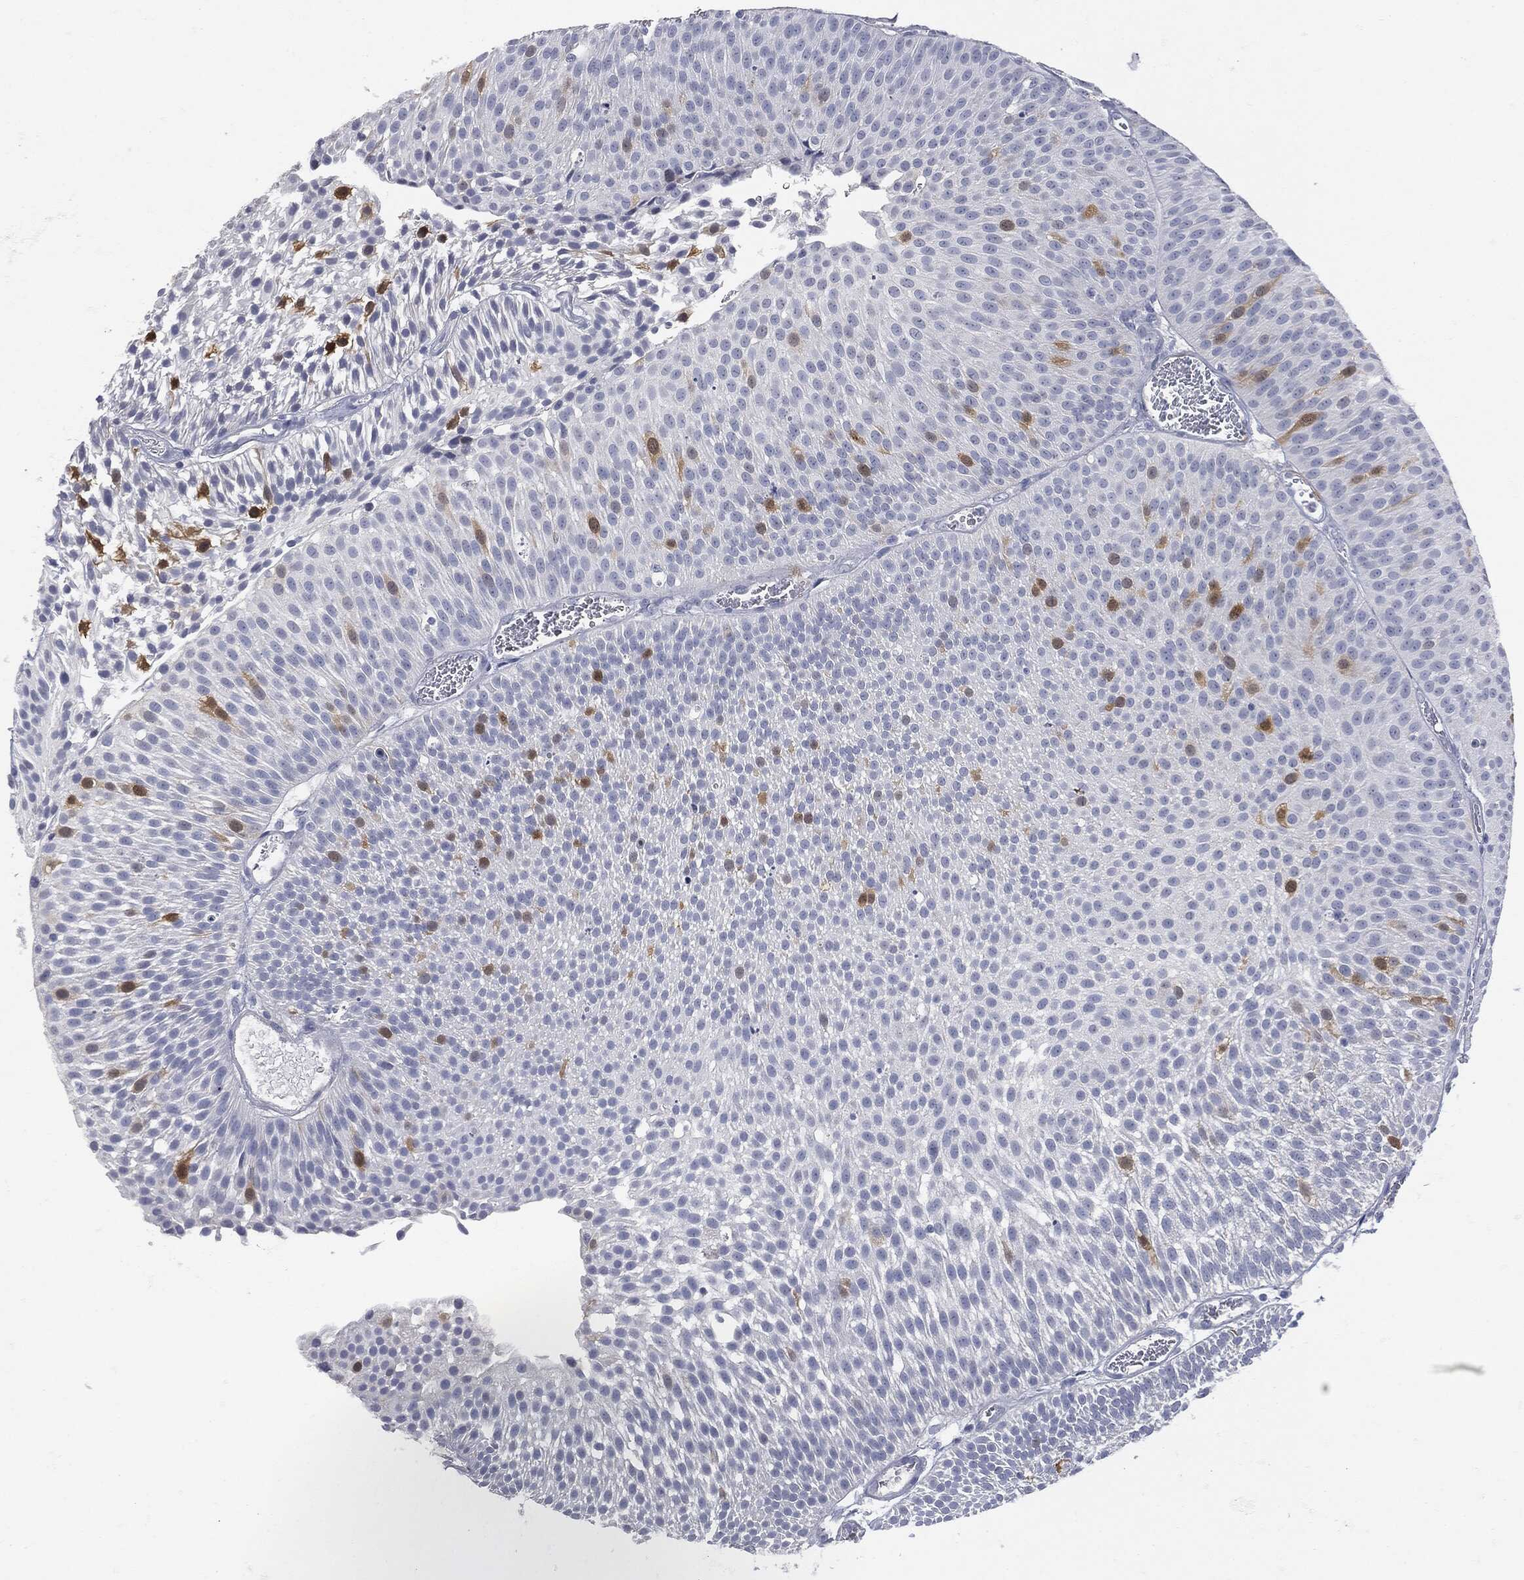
{"staining": {"intensity": "strong", "quantity": "<25%", "location": "cytoplasmic/membranous,nuclear"}, "tissue": "urothelial cancer", "cell_type": "Tumor cells", "image_type": "cancer", "snomed": [{"axis": "morphology", "description": "Urothelial carcinoma, Low grade"}, {"axis": "topography", "description": "Urinary bladder"}], "caption": "IHC of urothelial cancer shows medium levels of strong cytoplasmic/membranous and nuclear staining in approximately <25% of tumor cells. (DAB (3,3'-diaminobenzidine) IHC with brightfield microscopy, high magnification).", "gene": "UBE2C", "patient": {"sex": "male", "age": 65}}